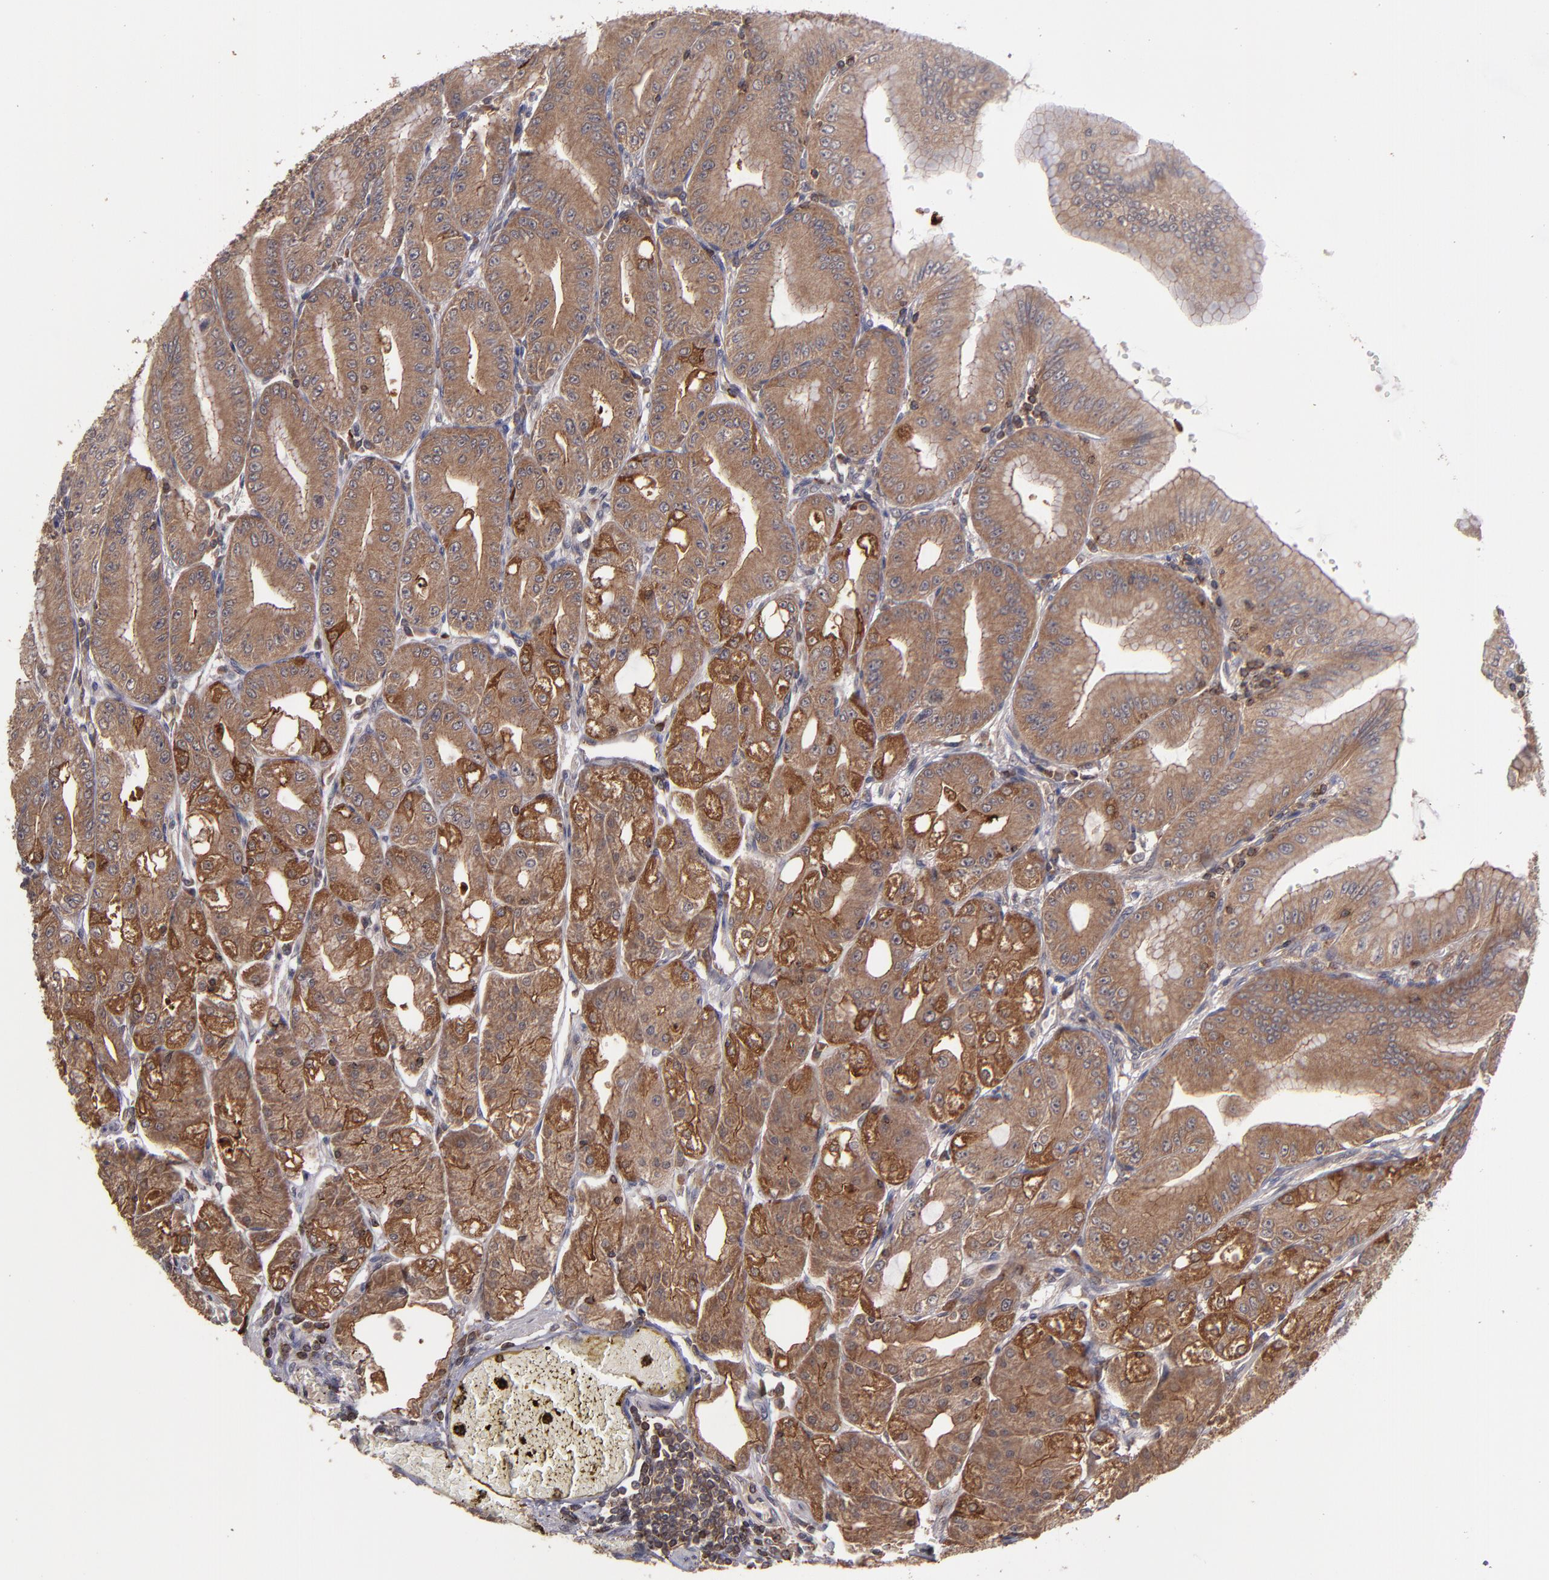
{"staining": {"intensity": "strong", "quantity": ">75%", "location": "cytoplasmic/membranous"}, "tissue": "stomach", "cell_type": "Glandular cells", "image_type": "normal", "snomed": [{"axis": "morphology", "description": "Normal tissue, NOS"}, {"axis": "topography", "description": "Stomach, lower"}], "caption": "Benign stomach reveals strong cytoplasmic/membranous positivity in approximately >75% of glandular cells, visualized by immunohistochemistry. (DAB (3,3'-diaminobenzidine) IHC with brightfield microscopy, high magnification).", "gene": "NF2", "patient": {"sex": "male", "age": 71}}